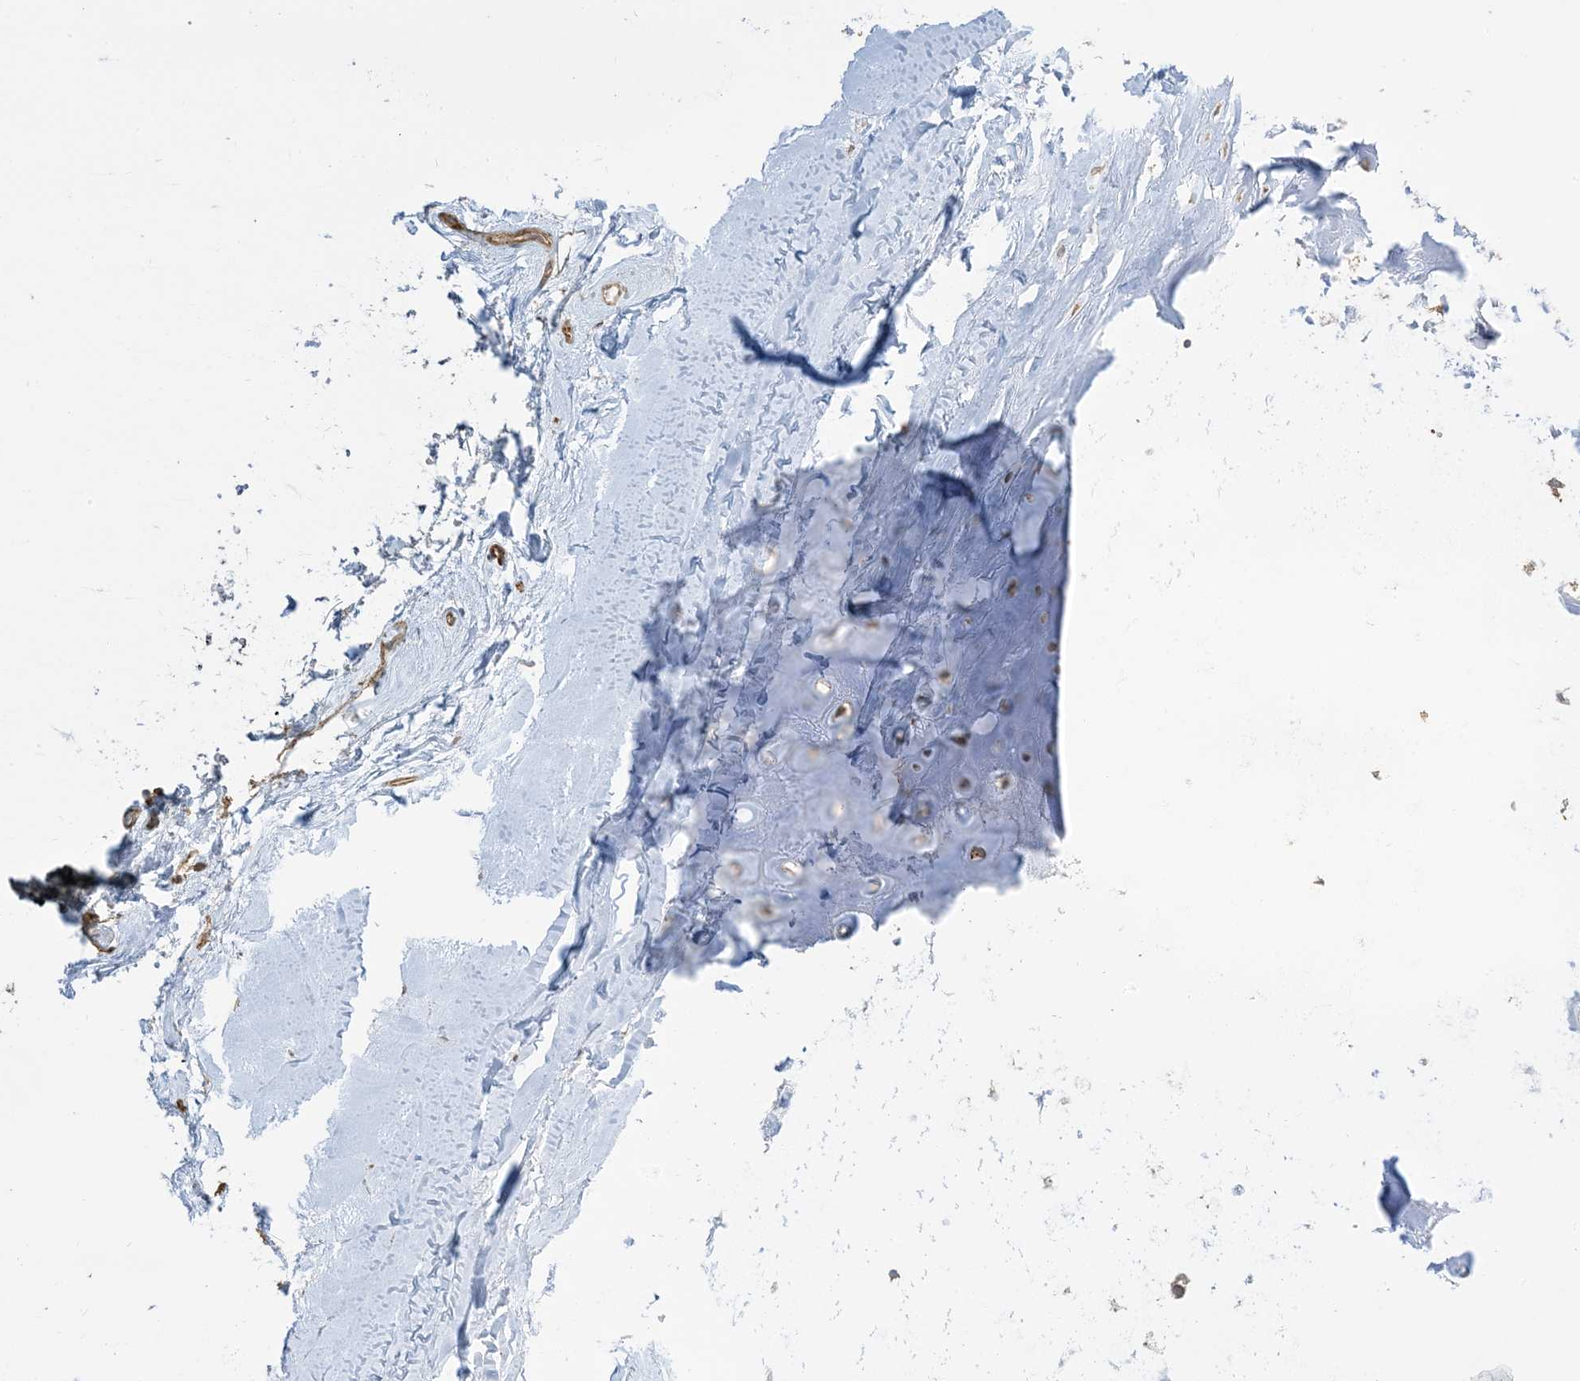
{"staining": {"intensity": "weak", "quantity": "25%-75%", "location": "cytoplasmic/membranous"}, "tissue": "adipose tissue", "cell_type": "Adipocytes", "image_type": "normal", "snomed": [{"axis": "morphology", "description": "Normal tissue, NOS"}, {"axis": "morphology", "description": "Basal cell carcinoma"}, {"axis": "topography", "description": "Skin"}], "caption": "Adipocytes reveal weak cytoplasmic/membranous staining in approximately 25%-75% of cells in normal adipose tissue. (brown staining indicates protein expression, while blue staining denotes nuclei).", "gene": "AGA", "patient": {"sex": "female", "age": 89}}